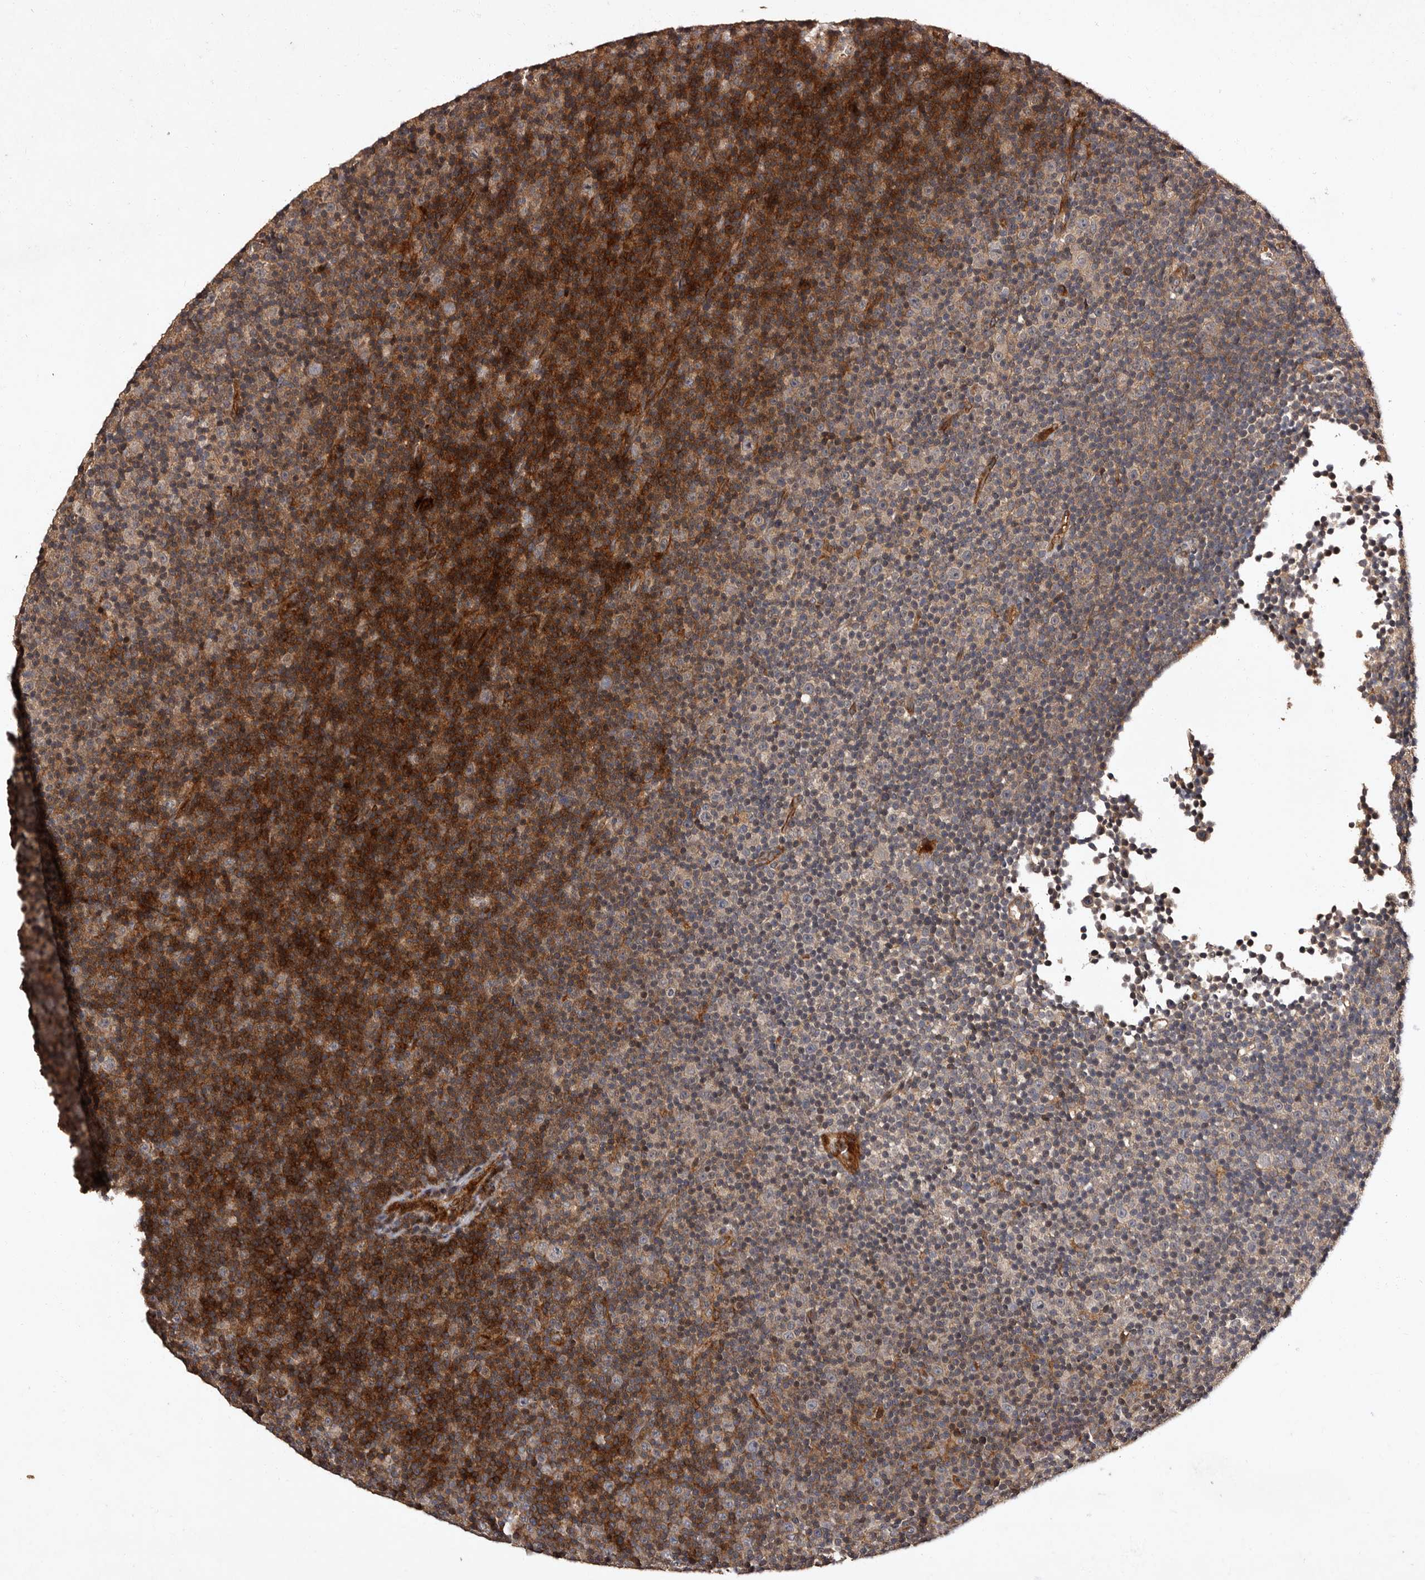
{"staining": {"intensity": "strong", "quantity": "25%-75%", "location": "cytoplasmic/membranous"}, "tissue": "lymphoma", "cell_type": "Tumor cells", "image_type": "cancer", "snomed": [{"axis": "morphology", "description": "Malignant lymphoma, non-Hodgkin's type, Low grade"}, {"axis": "topography", "description": "Lymph node"}], "caption": "An image of lymphoma stained for a protein reveals strong cytoplasmic/membranous brown staining in tumor cells.", "gene": "PRKD3", "patient": {"sex": "female", "age": 67}}